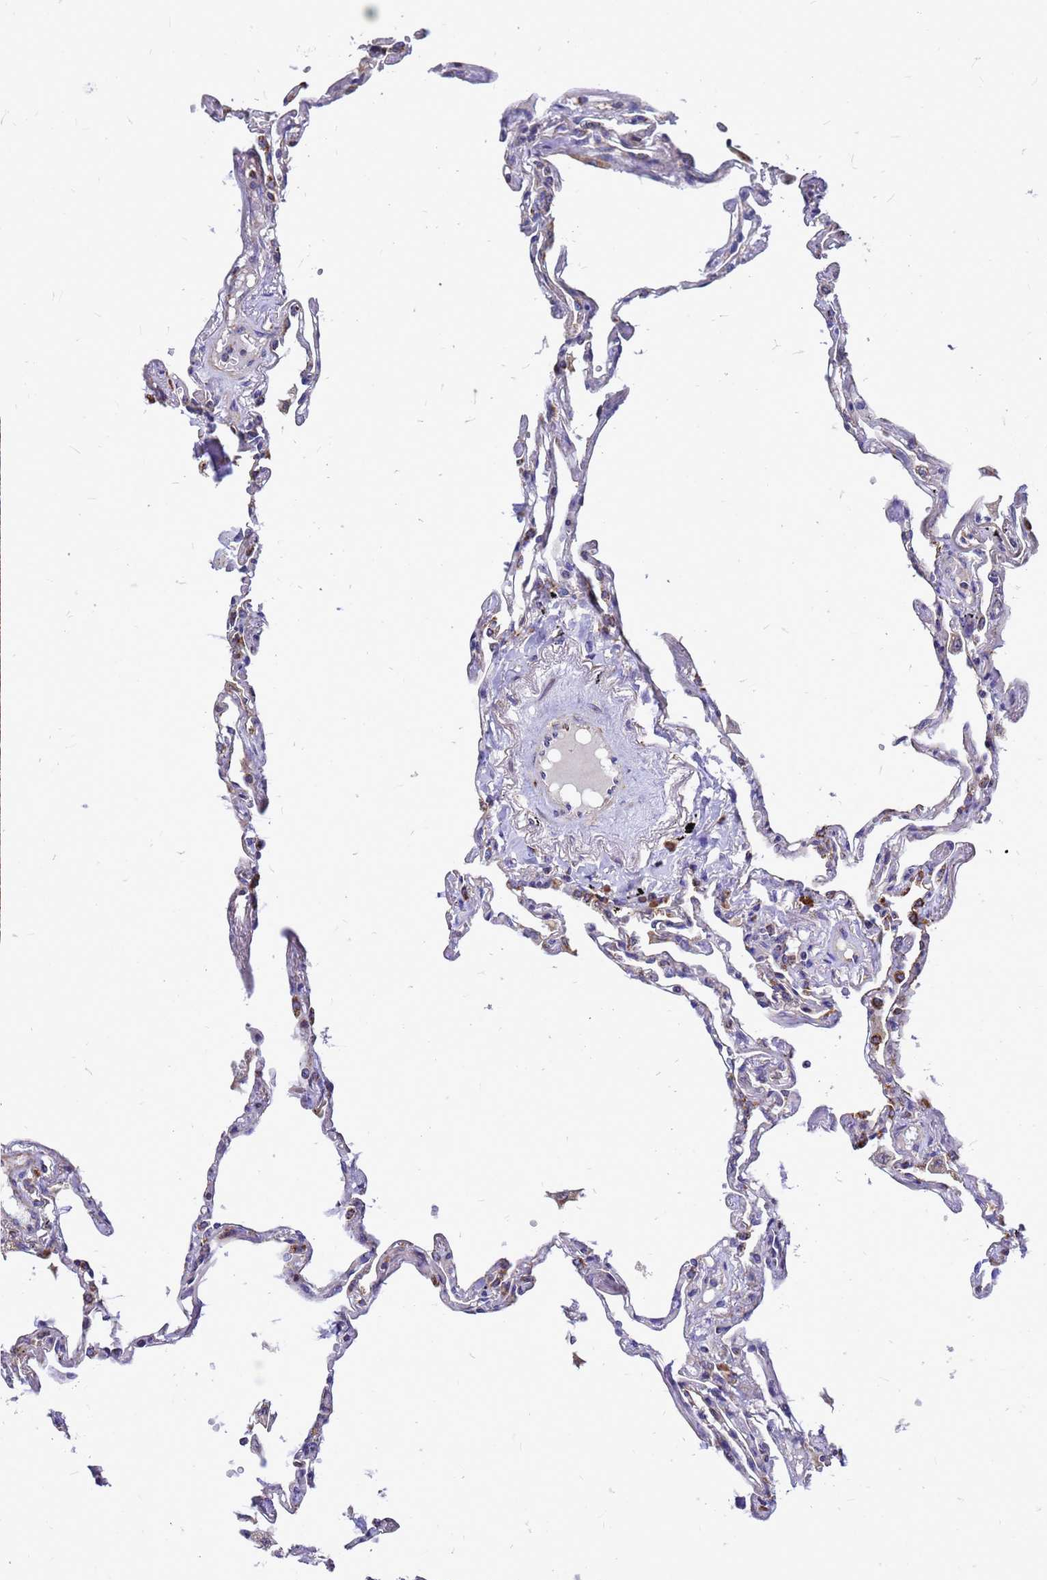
{"staining": {"intensity": "negative", "quantity": "none", "location": "none"}, "tissue": "lung", "cell_type": "Alveolar cells", "image_type": "normal", "snomed": [{"axis": "morphology", "description": "Normal tissue, NOS"}, {"axis": "topography", "description": "Lung"}], "caption": "Immunohistochemistry image of unremarkable human lung stained for a protein (brown), which exhibits no positivity in alveolar cells.", "gene": "CMC4", "patient": {"sex": "female", "age": 67}}